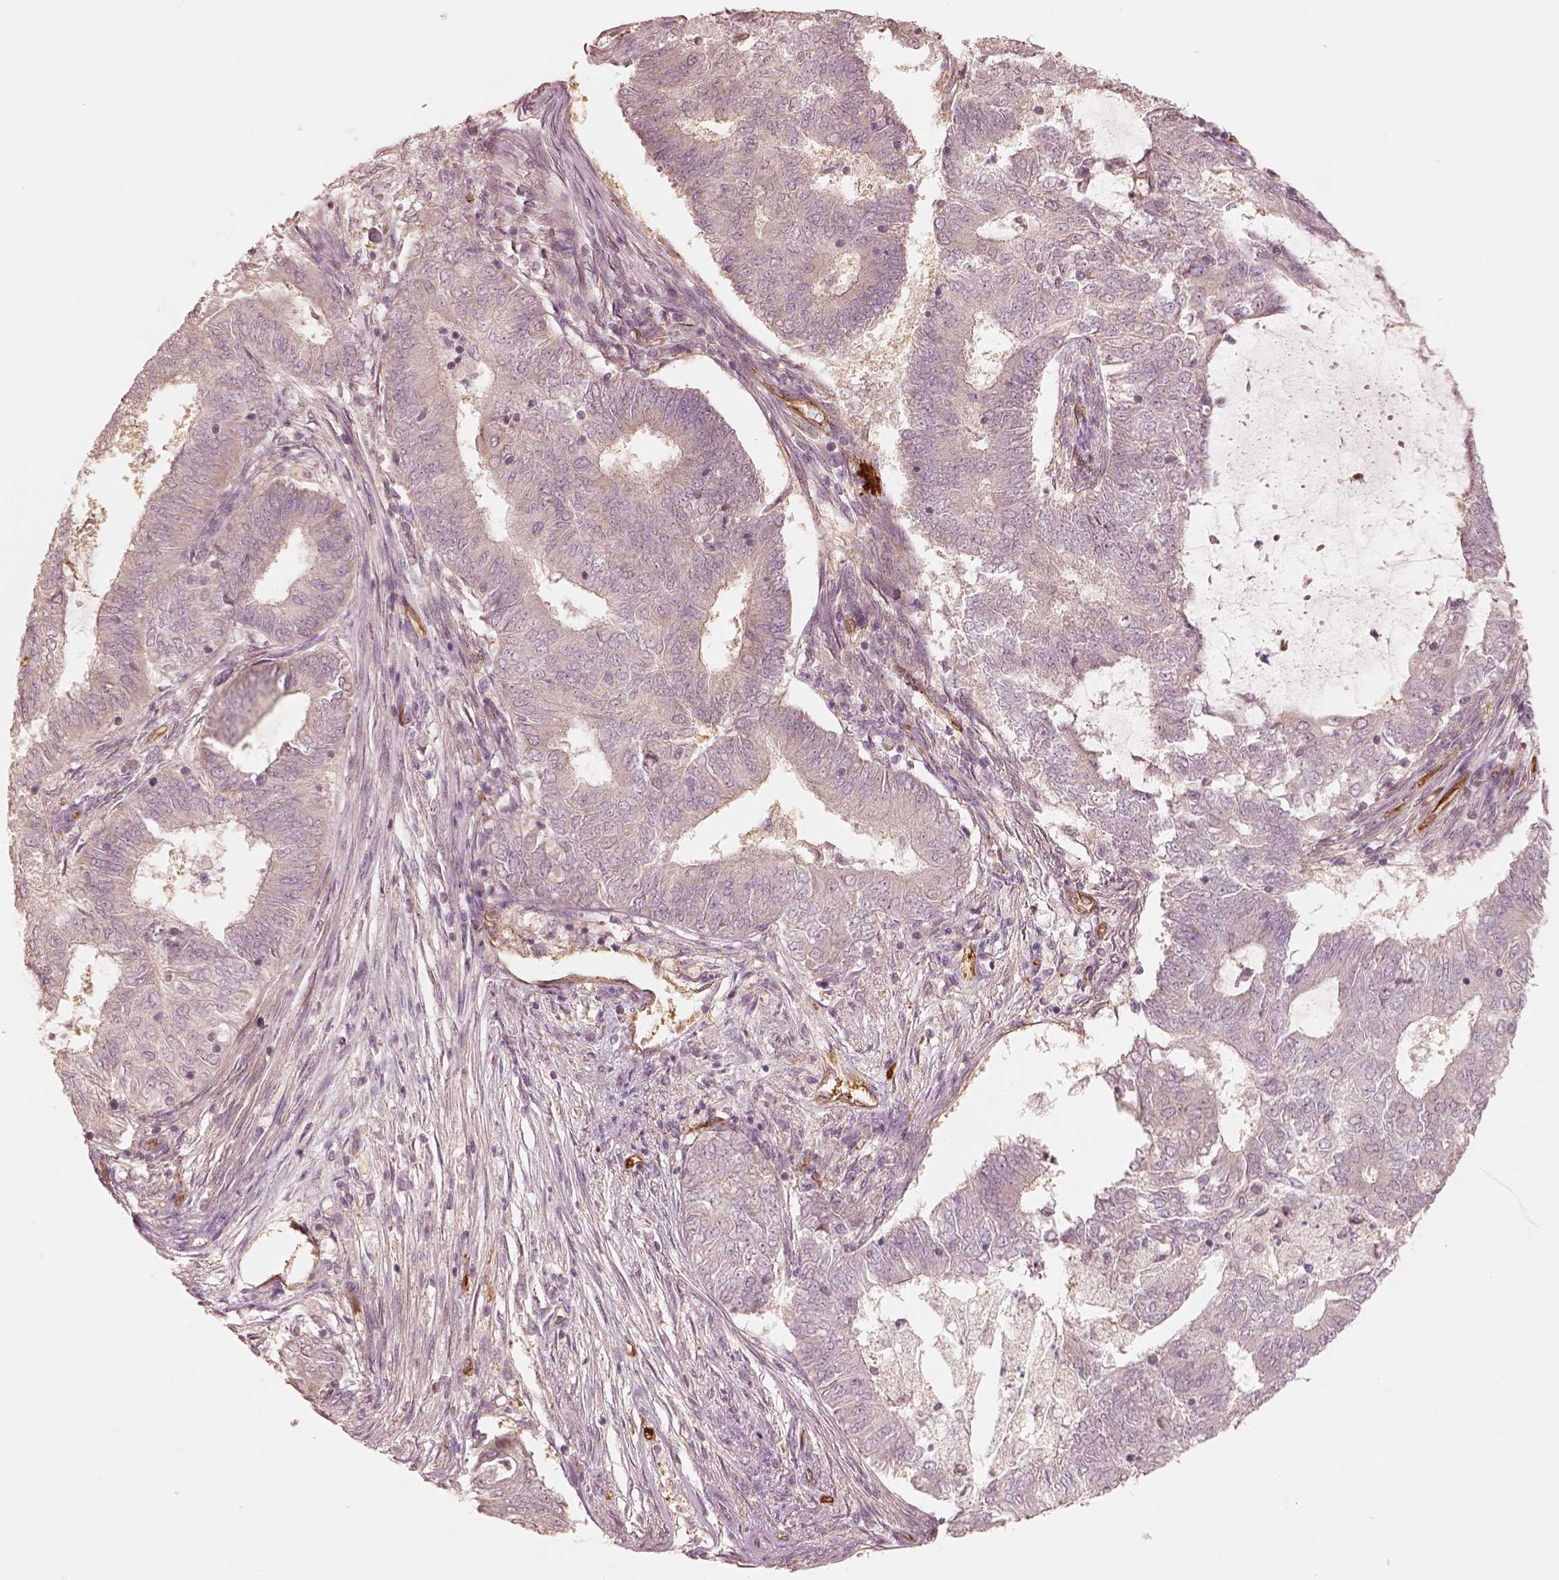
{"staining": {"intensity": "weak", "quantity": "<25%", "location": "cytoplasmic/membranous"}, "tissue": "endometrial cancer", "cell_type": "Tumor cells", "image_type": "cancer", "snomed": [{"axis": "morphology", "description": "Adenocarcinoma, NOS"}, {"axis": "topography", "description": "Endometrium"}], "caption": "A micrograph of human adenocarcinoma (endometrial) is negative for staining in tumor cells.", "gene": "FSCN1", "patient": {"sex": "female", "age": 62}}